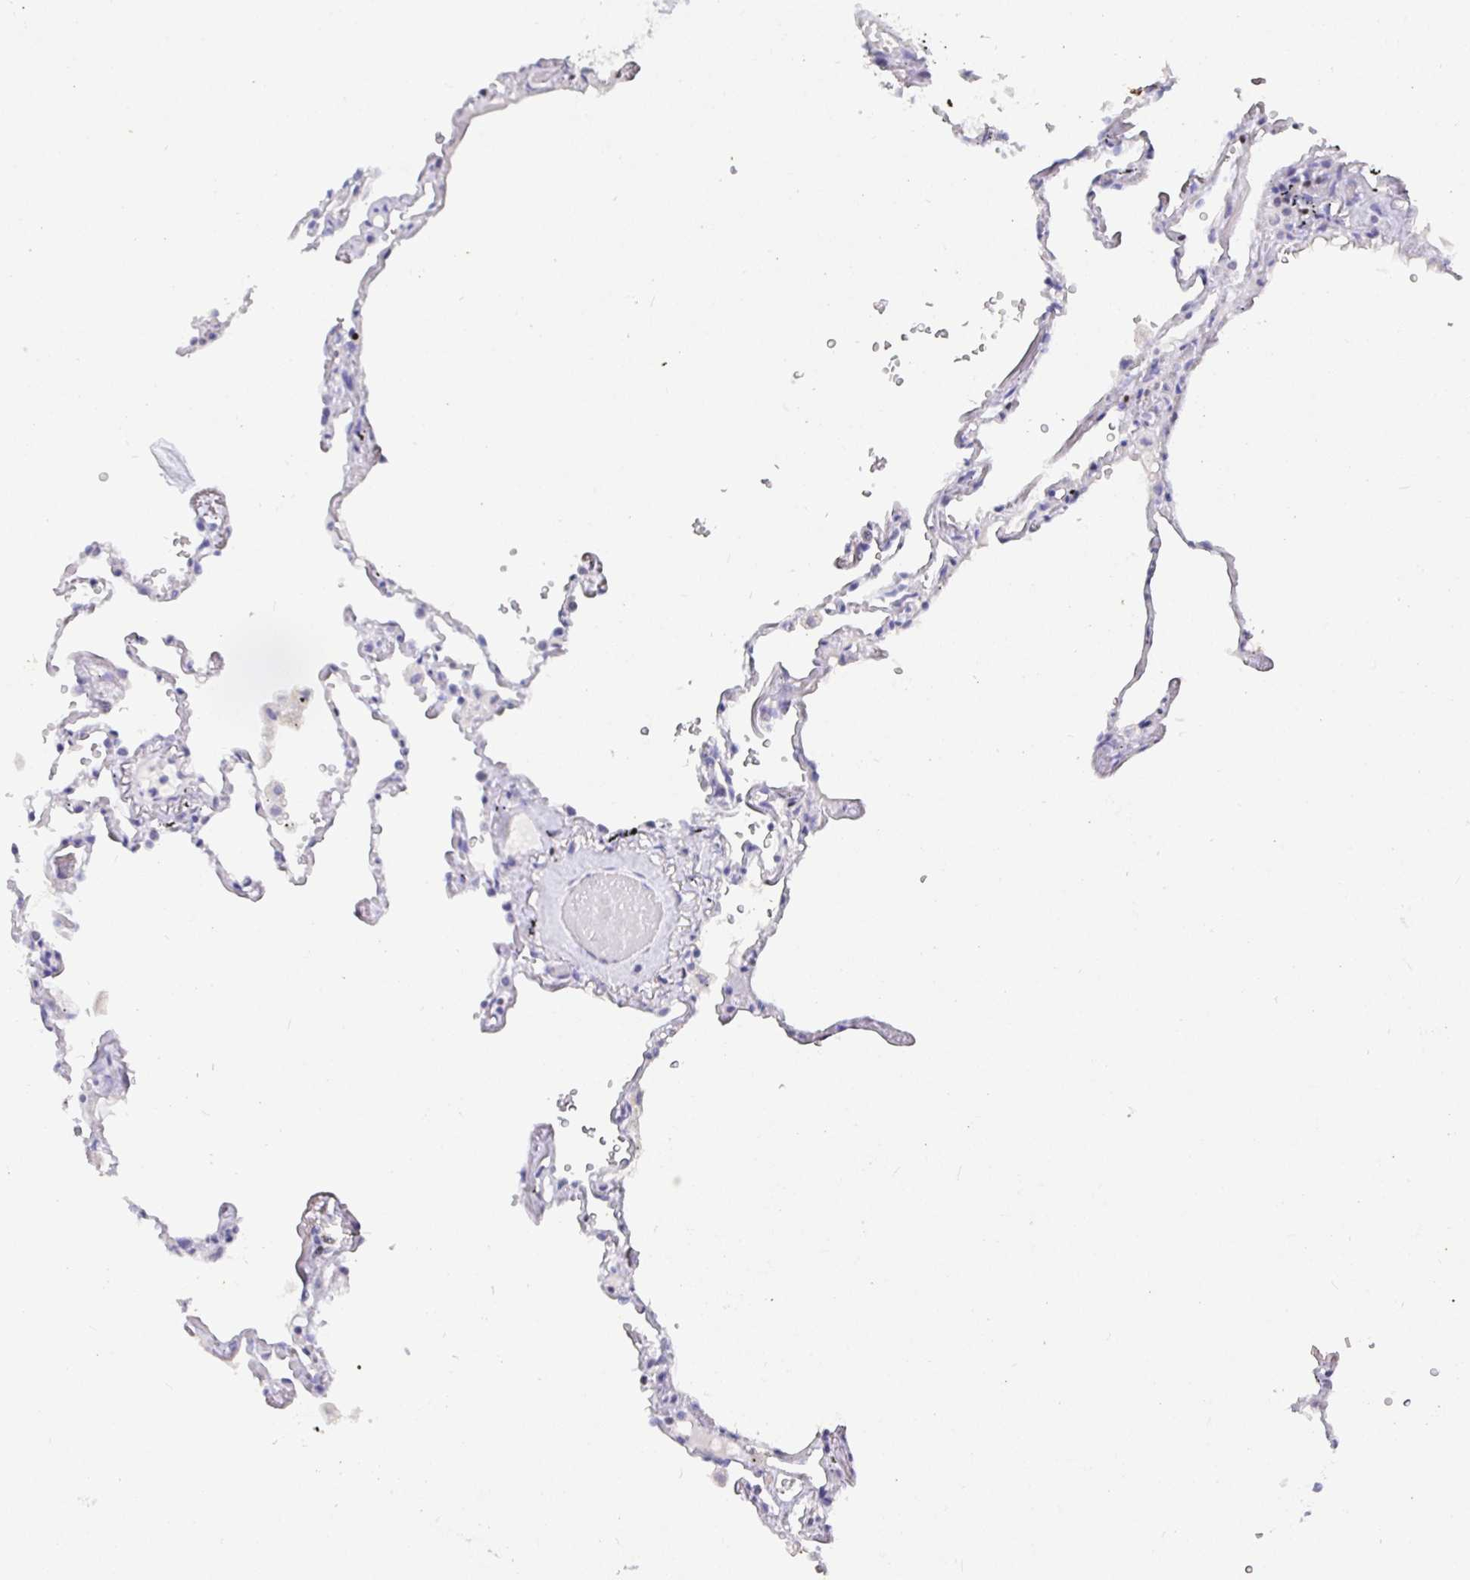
{"staining": {"intensity": "negative", "quantity": "none", "location": "none"}, "tissue": "lung", "cell_type": "Alveolar cells", "image_type": "normal", "snomed": [{"axis": "morphology", "description": "Normal tissue, NOS"}, {"axis": "topography", "description": "Lung"}], "caption": "Immunohistochemical staining of unremarkable human lung demonstrates no significant positivity in alveolar cells. (Stains: DAB (3,3'-diaminobenzidine) immunohistochemistry (IHC) with hematoxylin counter stain, Microscopy: brightfield microscopy at high magnification).", "gene": "SATB1", "patient": {"sex": "female", "age": 67}}